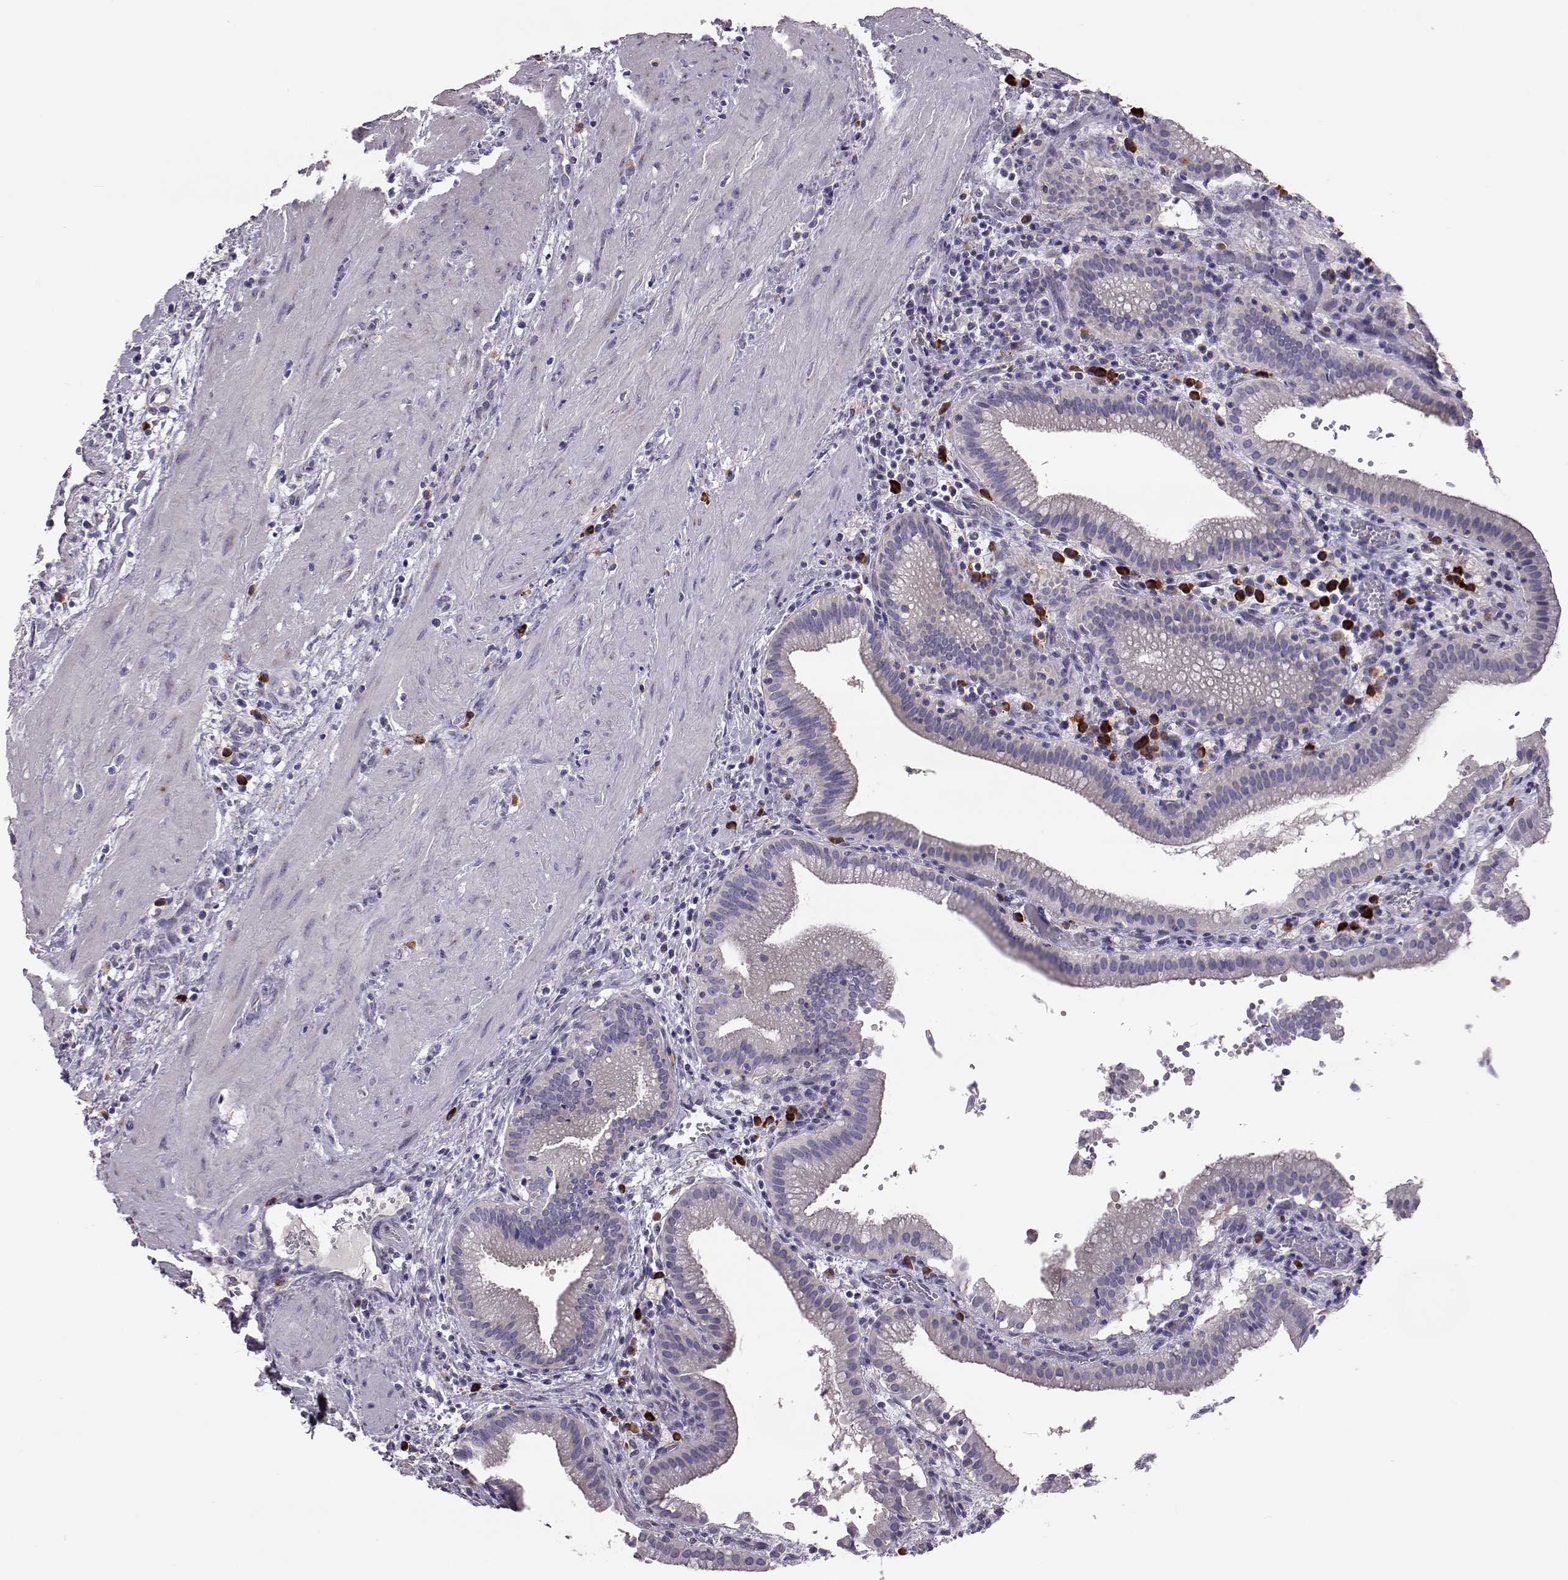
{"staining": {"intensity": "negative", "quantity": "none", "location": "none"}, "tissue": "gallbladder", "cell_type": "Glandular cells", "image_type": "normal", "snomed": [{"axis": "morphology", "description": "Normal tissue, NOS"}, {"axis": "topography", "description": "Gallbladder"}], "caption": "IHC photomicrograph of normal gallbladder stained for a protein (brown), which demonstrates no positivity in glandular cells.", "gene": "ADGRG5", "patient": {"sex": "male", "age": 42}}